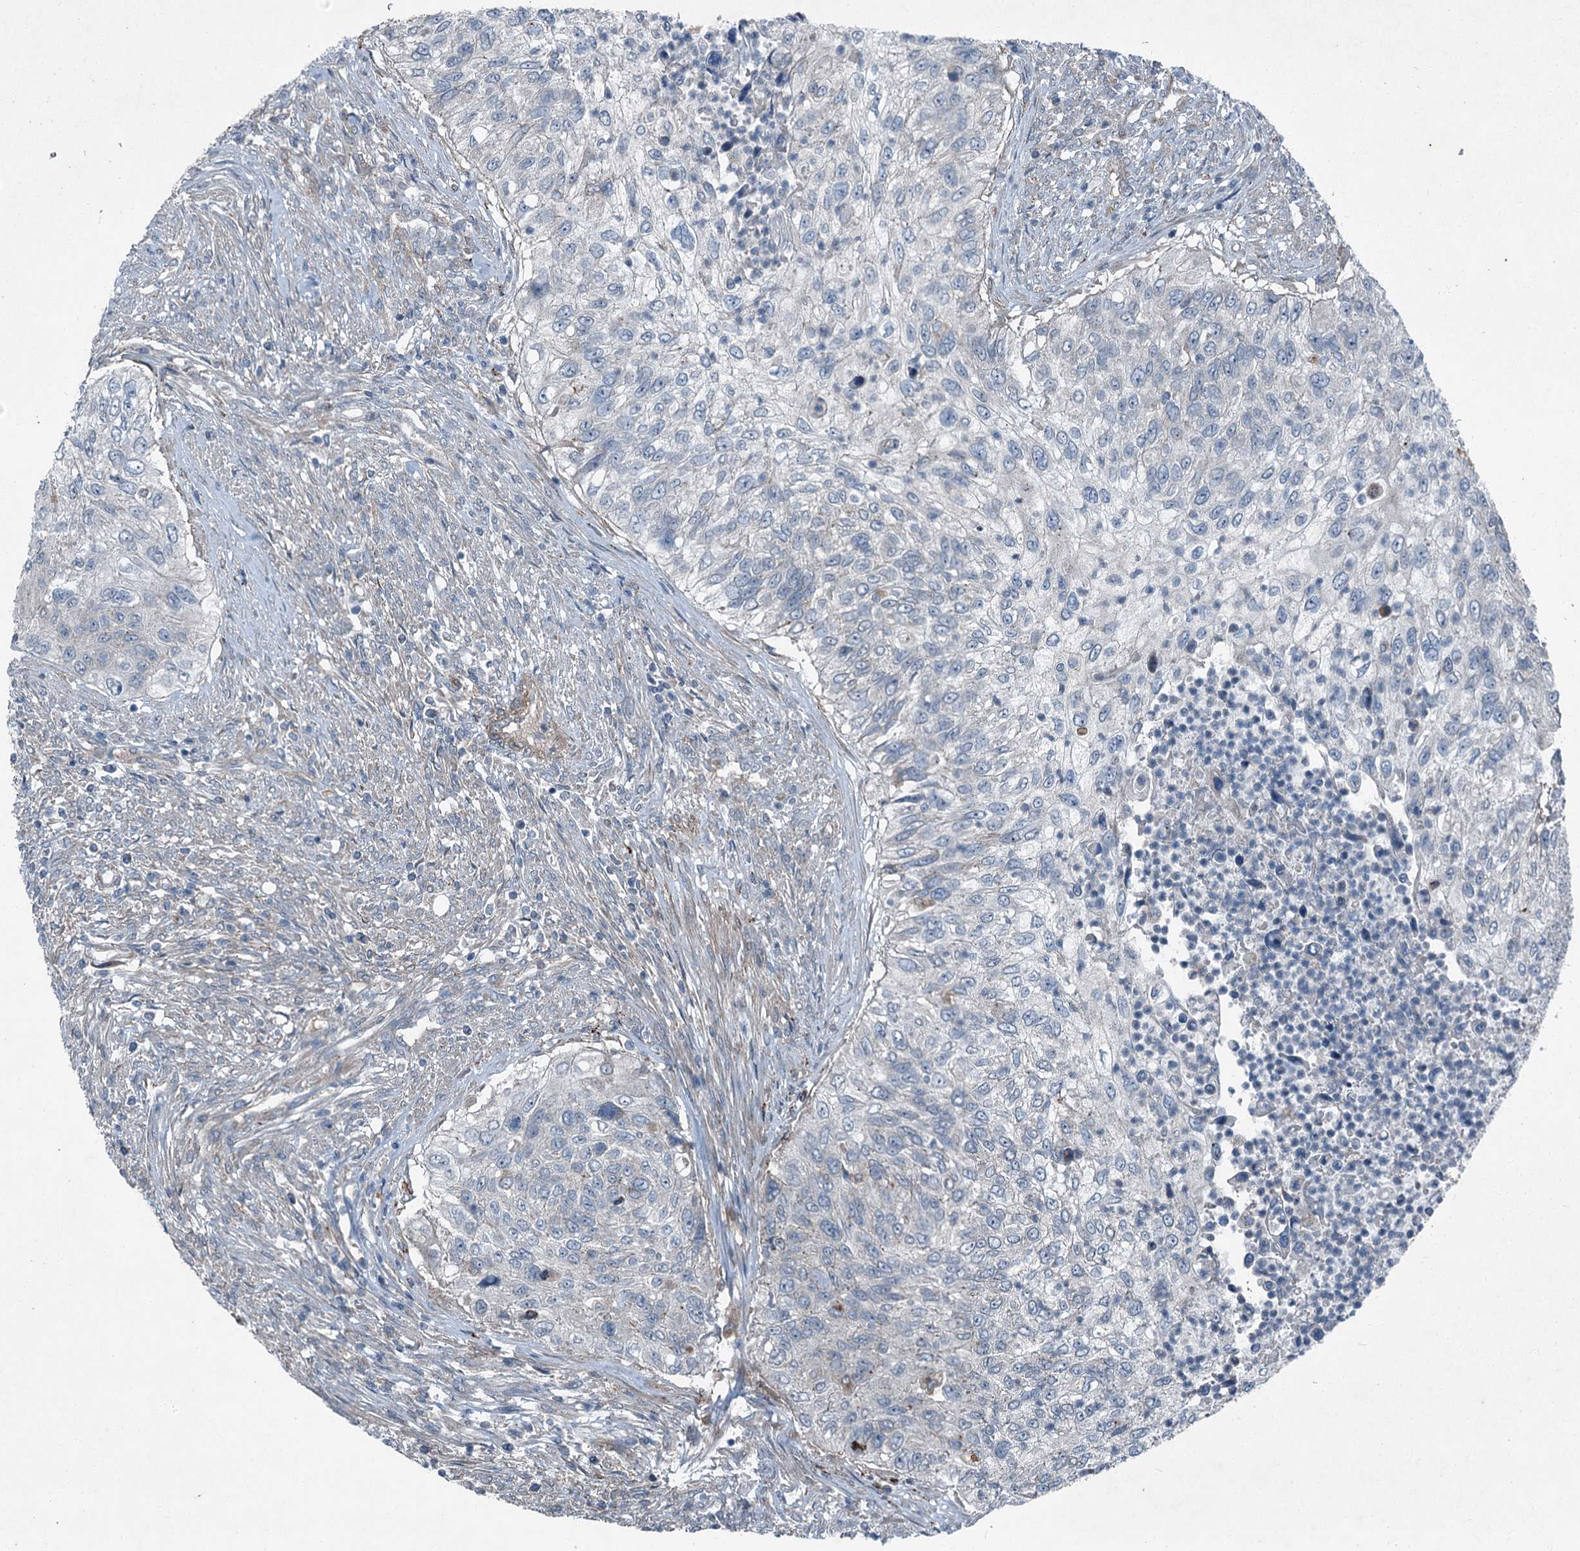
{"staining": {"intensity": "negative", "quantity": "none", "location": "none"}, "tissue": "urothelial cancer", "cell_type": "Tumor cells", "image_type": "cancer", "snomed": [{"axis": "morphology", "description": "Urothelial carcinoma, High grade"}, {"axis": "topography", "description": "Urinary bladder"}], "caption": "High-grade urothelial carcinoma was stained to show a protein in brown. There is no significant expression in tumor cells.", "gene": "AXL", "patient": {"sex": "female", "age": 60}}